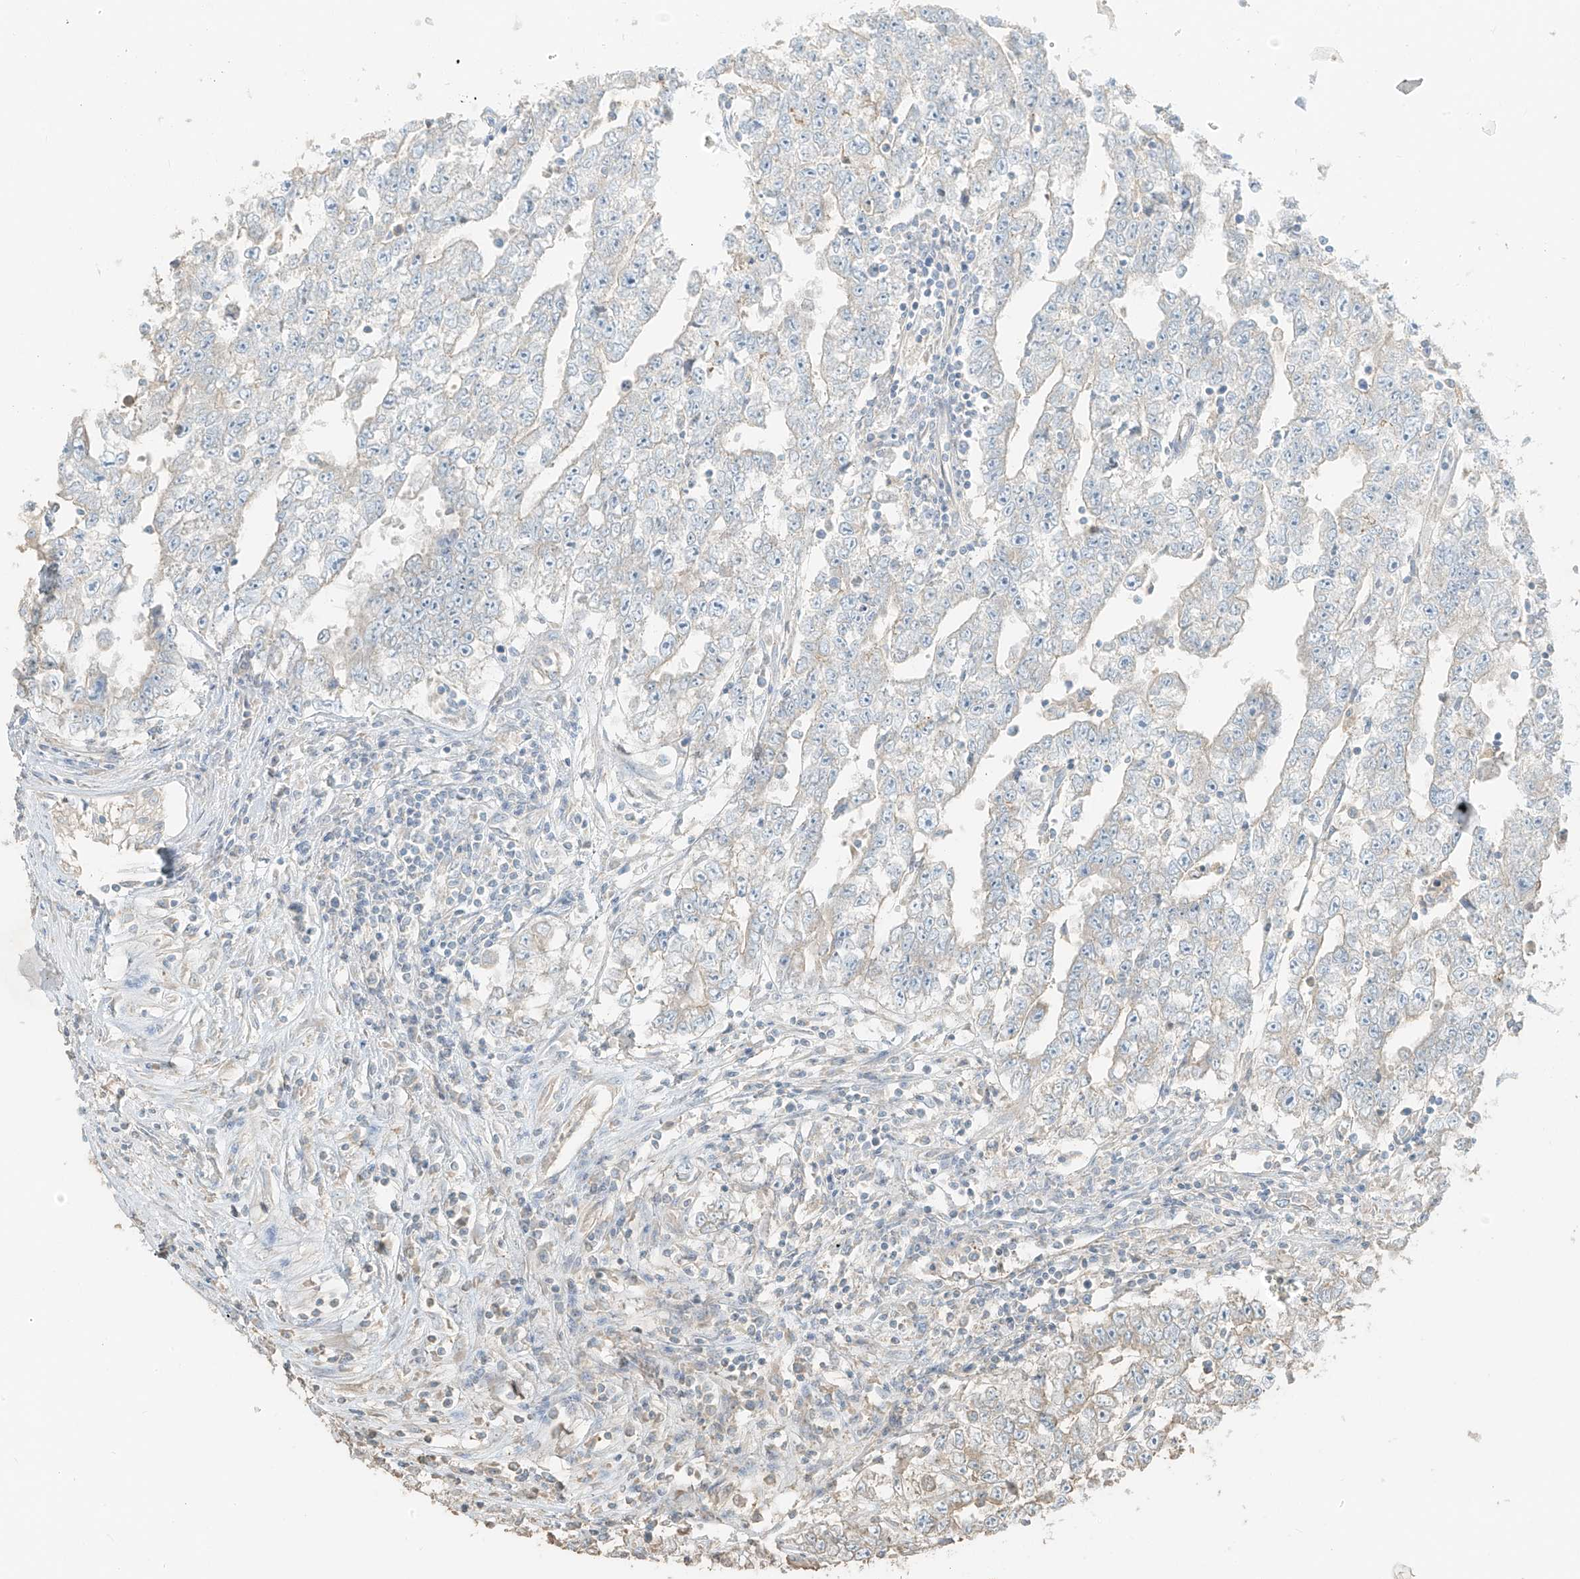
{"staining": {"intensity": "negative", "quantity": "none", "location": "none"}, "tissue": "testis cancer", "cell_type": "Tumor cells", "image_type": "cancer", "snomed": [{"axis": "morphology", "description": "Carcinoma, Embryonal, NOS"}, {"axis": "topography", "description": "Testis"}], "caption": "Protein analysis of testis embryonal carcinoma exhibits no significant staining in tumor cells.", "gene": "RFTN2", "patient": {"sex": "male", "age": 25}}